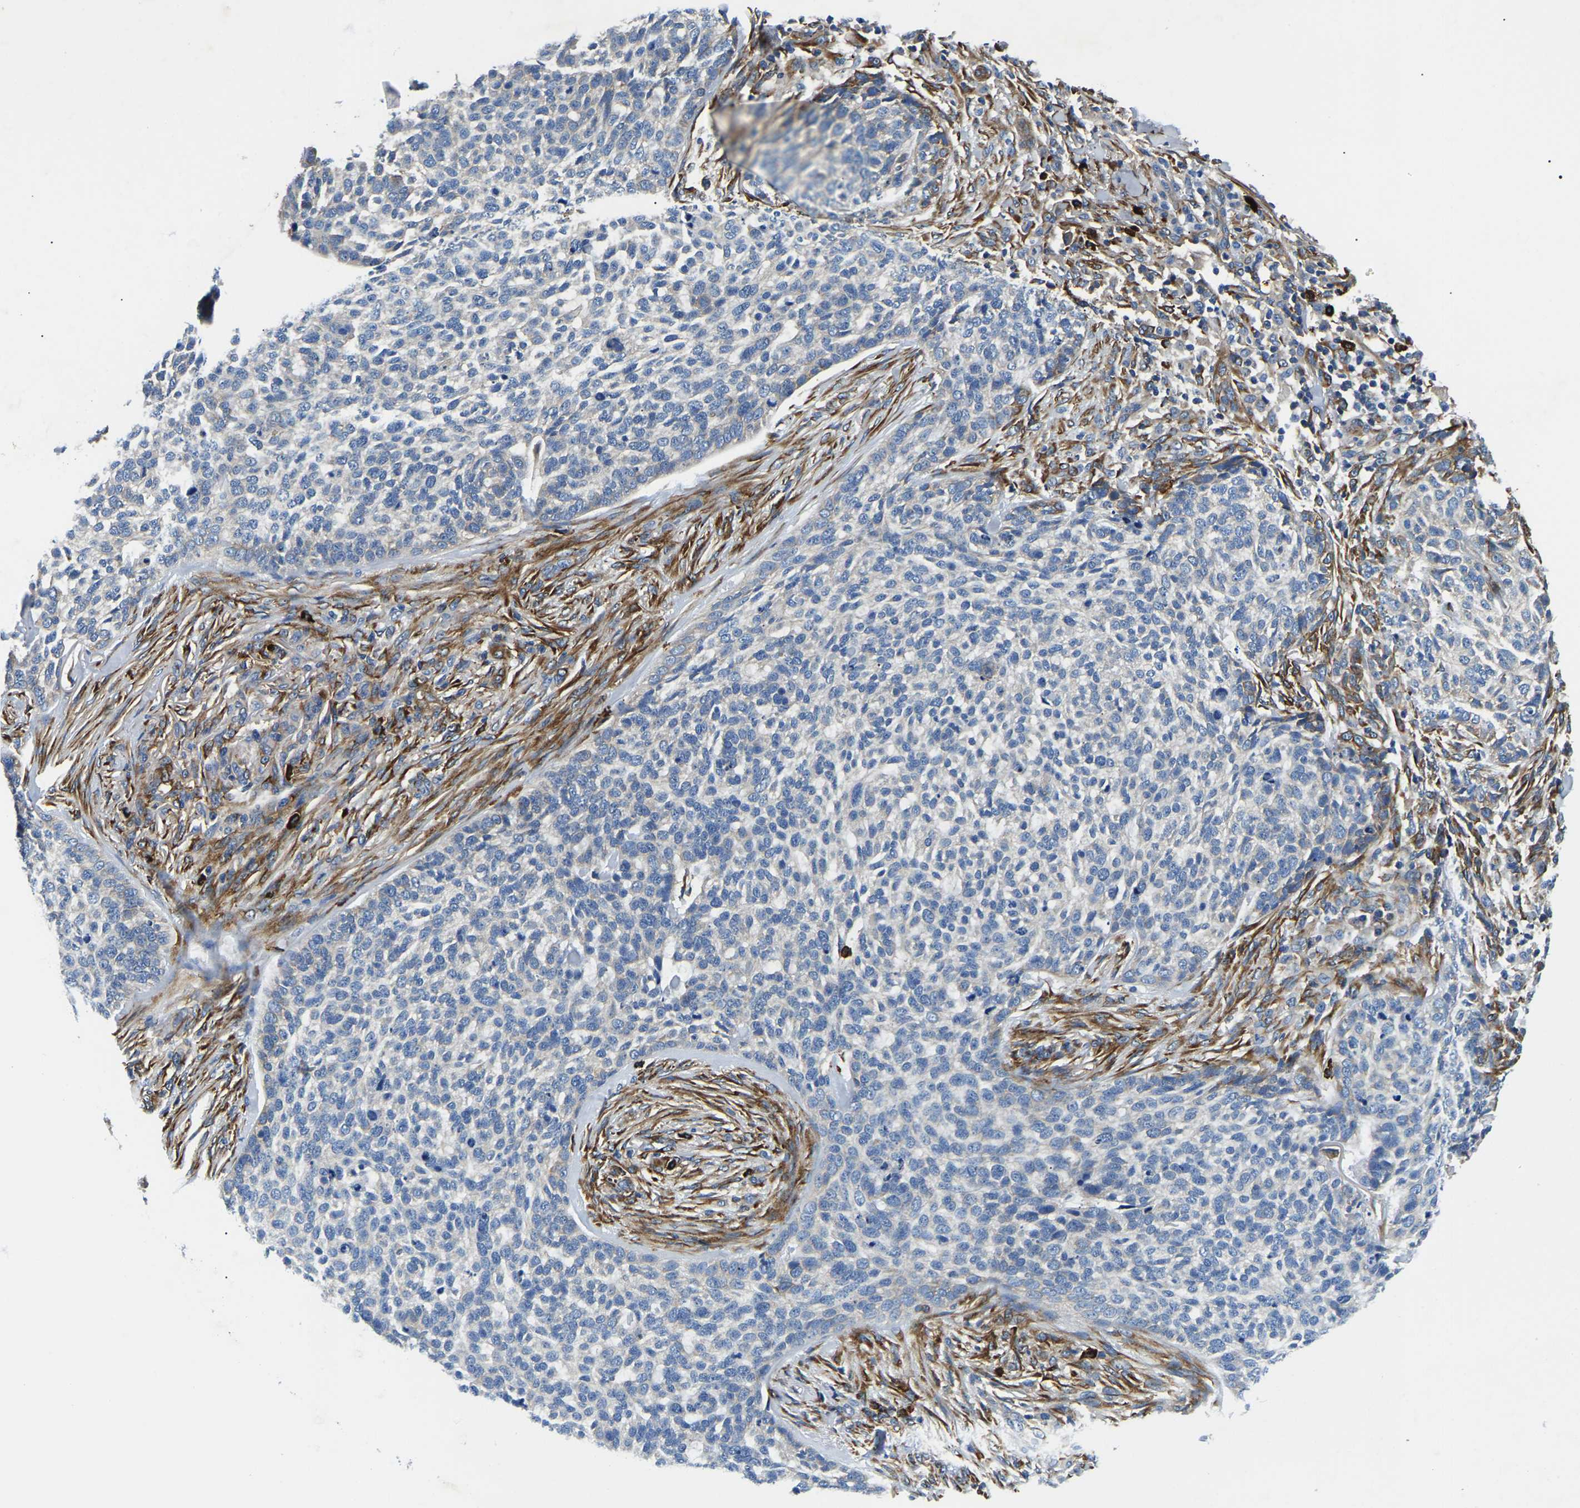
{"staining": {"intensity": "negative", "quantity": "none", "location": "none"}, "tissue": "skin cancer", "cell_type": "Tumor cells", "image_type": "cancer", "snomed": [{"axis": "morphology", "description": "Basal cell carcinoma"}, {"axis": "topography", "description": "Skin"}], "caption": "This is a image of IHC staining of skin cancer (basal cell carcinoma), which shows no staining in tumor cells. The staining was performed using DAB to visualize the protein expression in brown, while the nuclei were stained in blue with hematoxylin (Magnification: 20x).", "gene": "DUSP8", "patient": {"sex": "female", "age": 64}}